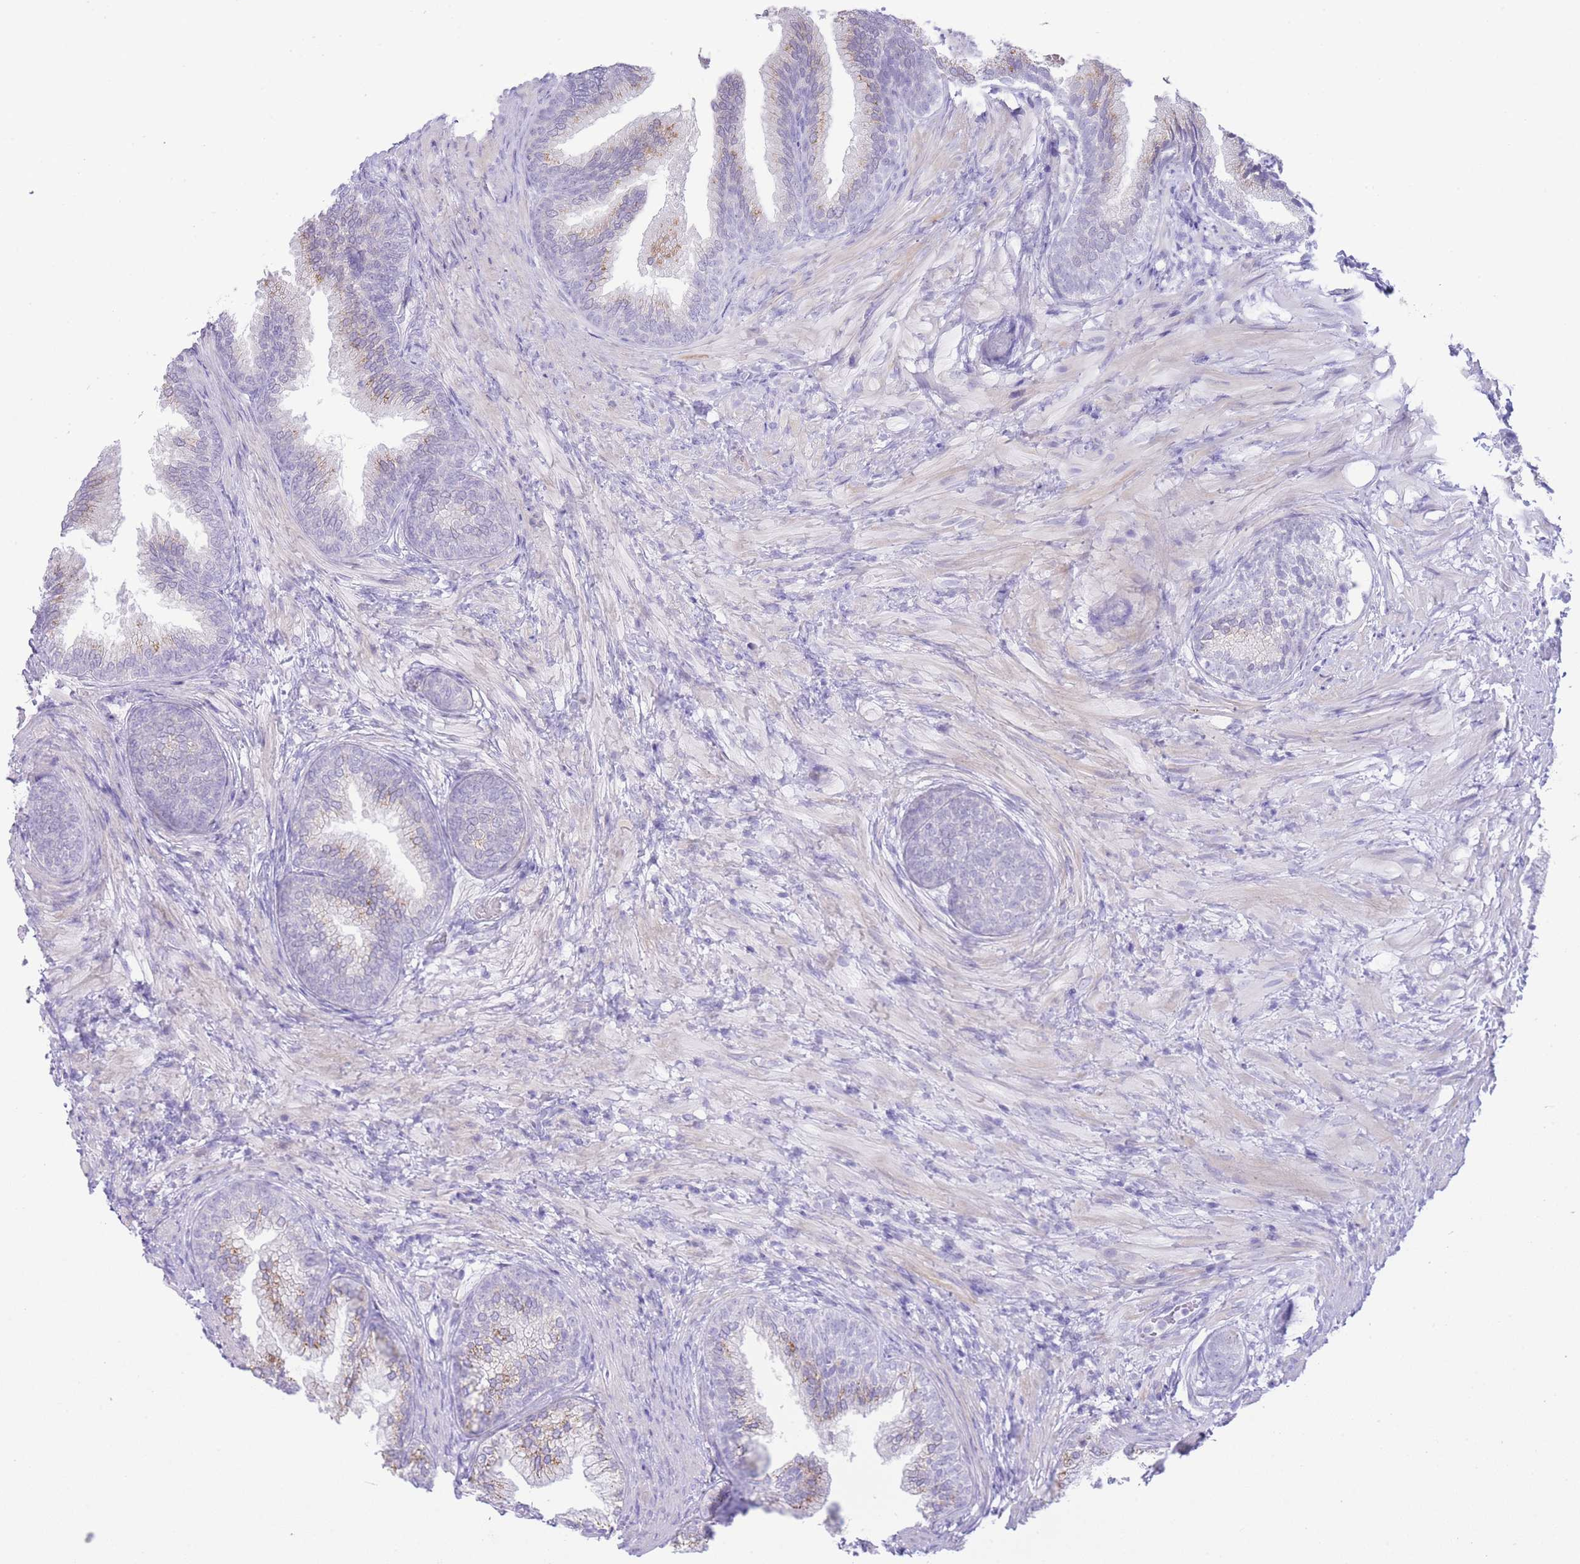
{"staining": {"intensity": "weak", "quantity": "<25%", "location": "cytoplasmic/membranous"}, "tissue": "prostate", "cell_type": "Glandular cells", "image_type": "normal", "snomed": [{"axis": "morphology", "description": "Normal tissue, NOS"}, {"axis": "topography", "description": "Prostate"}], "caption": "An immunohistochemistry (IHC) histopathology image of unremarkable prostate is shown. There is no staining in glandular cells of prostate. The staining was performed using DAB (3,3'-diaminobenzidine) to visualize the protein expression in brown, while the nuclei were stained in blue with hematoxylin (Magnification: 20x).", "gene": "ZNF212", "patient": {"sex": "male", "age": 76}}